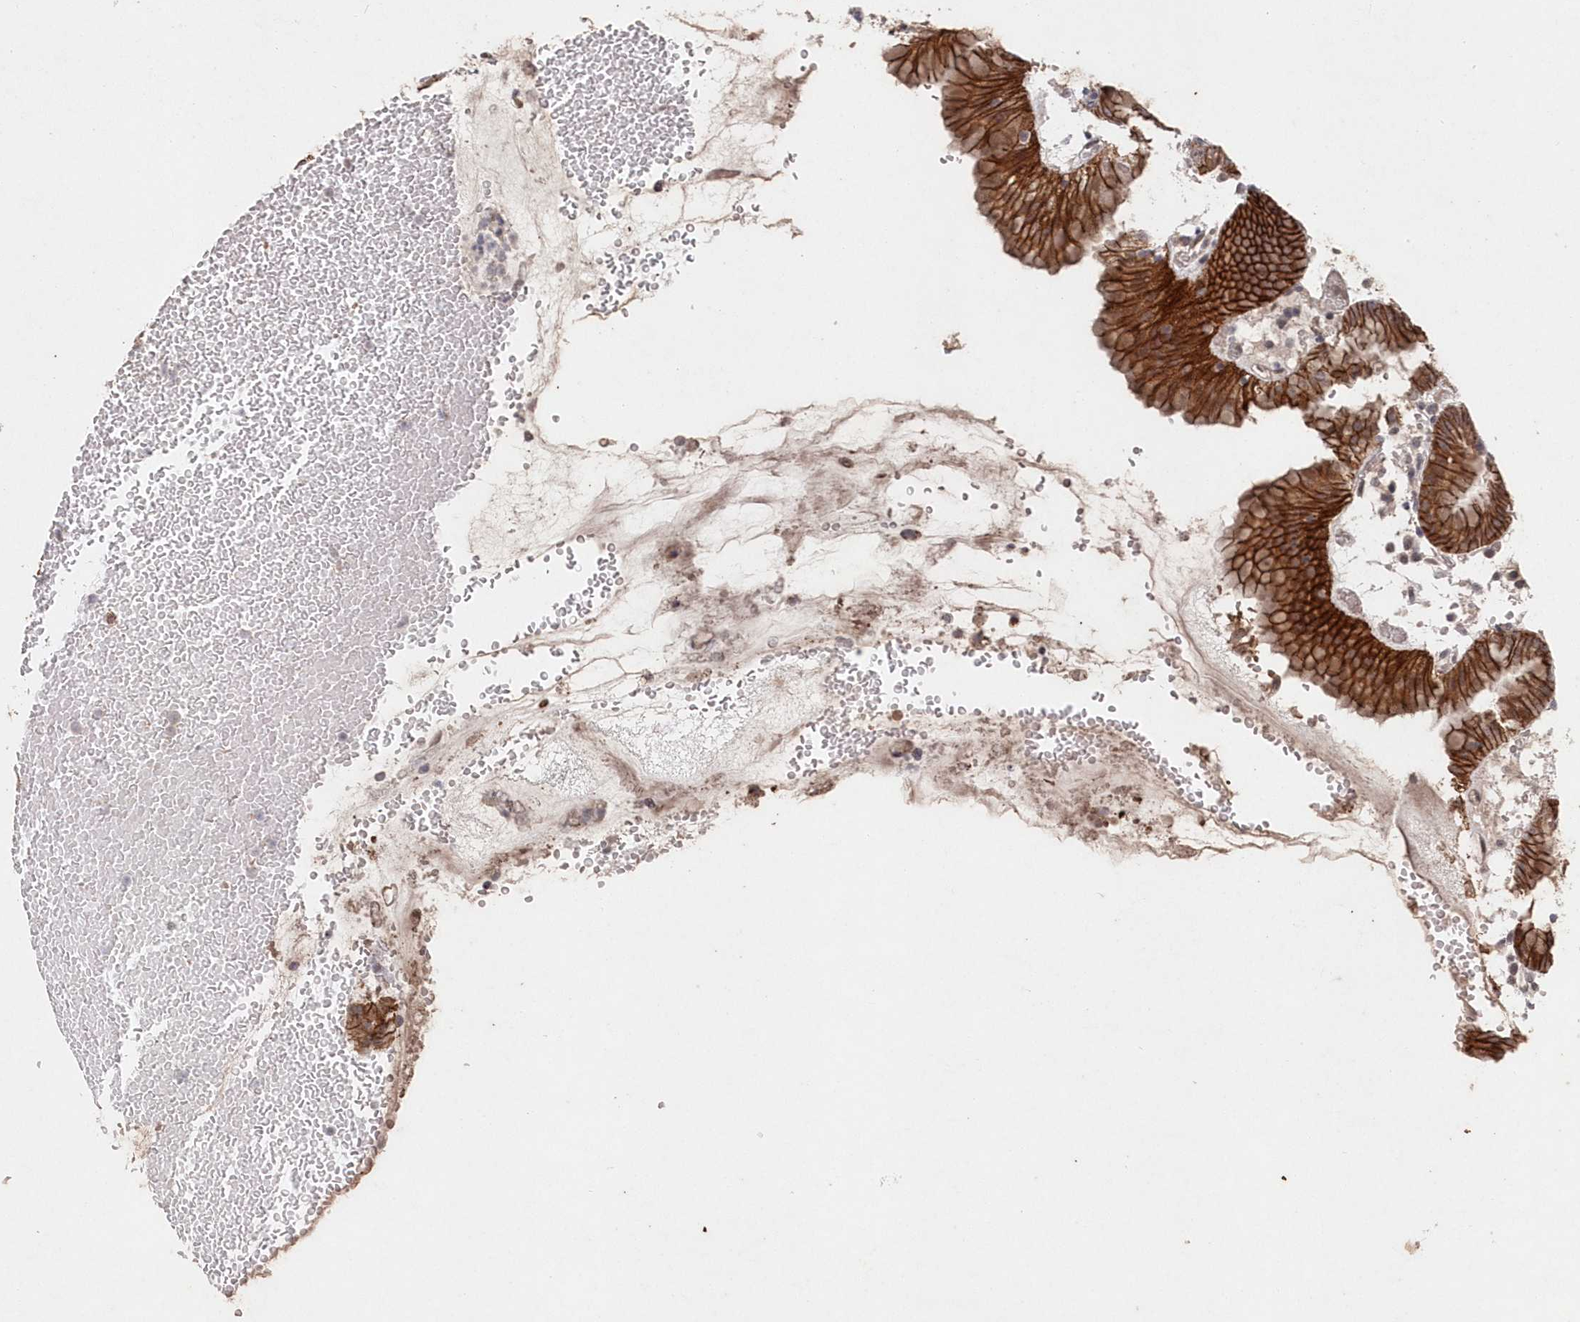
{"staining": {"intensity": "strong", "quantity": ">75%", "location": "cytoplasmic/membranous"}, "tissue": "stomach", "cell_type": "Glandular cells", "image_type": "normal", "snomed": [{"axis": "morphology", "description": "Normal tissue, NOS"}, {"axis": "topography", "description": "Stomach"}, {"axis": "topography", "description": "Stomach, lower"}], "caption": "Protein expression analysis of unremarkable human stomach reveals strong cytoplasmic/membranous positivity in about >75% of glandular cells.", "gene": "VSIG2", "patient": {"sex": "female", "age": 75}}